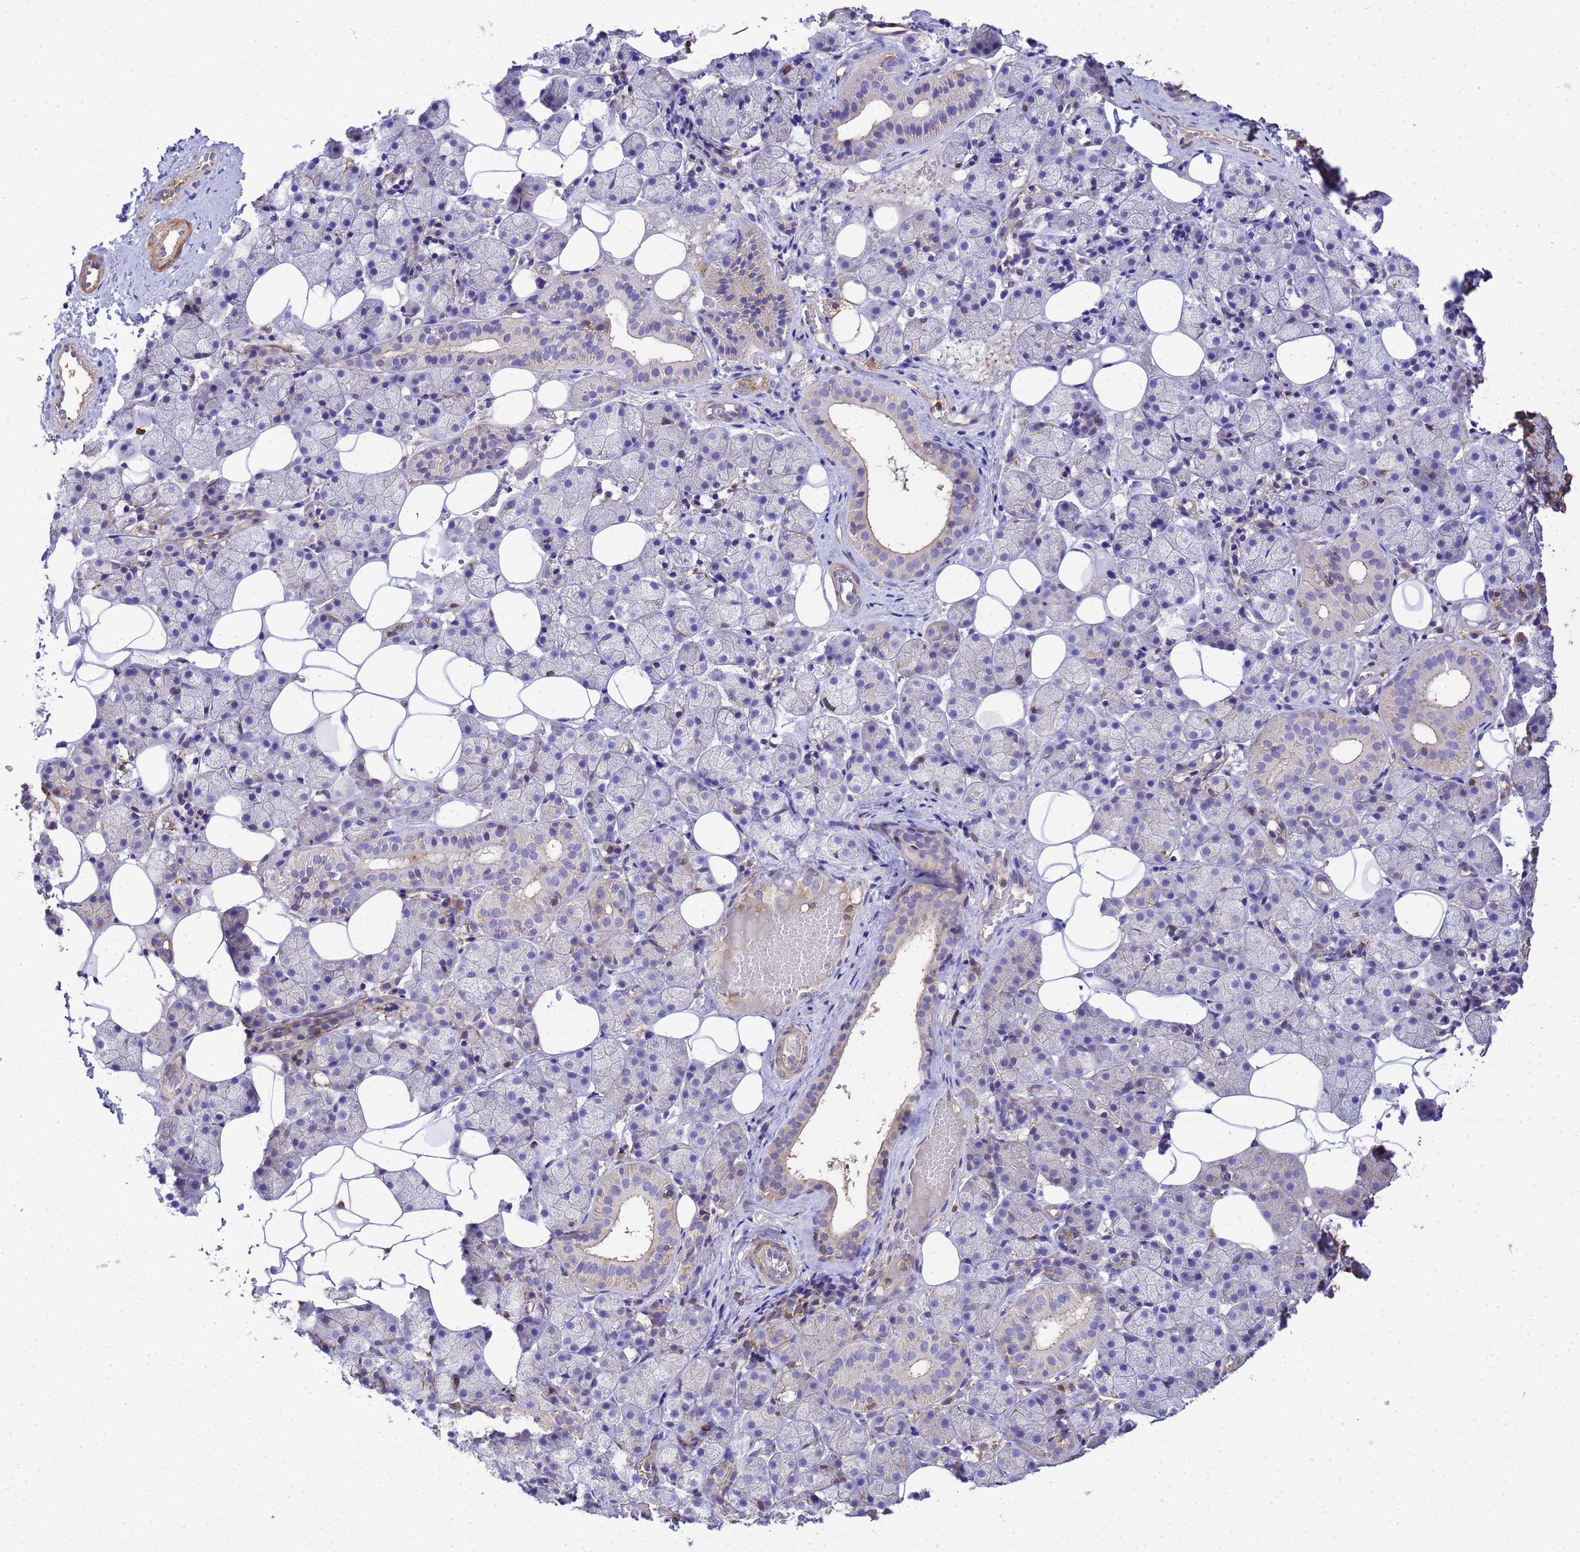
{"staining": {"intensity": "weak", "quantity": "<25%", "location": "cytoplasmic/membranous"}, "tissue": "salivary gland", "cell_type": "Glandular cells", "image_type": "normal", "snomed": [{"axis": "morphology", "description": "Normal tissue, NOS"}, {"axis": "topography", "description": "Salivary gland"}], "caption": "A micrograph of salivary gland stained for a protein exhibits no brown staining in glandular cells. (IHC, brightfield microscopy, high magnification).", "gene": "WDR64", "patient": {"sex": "female", "age": 33}}